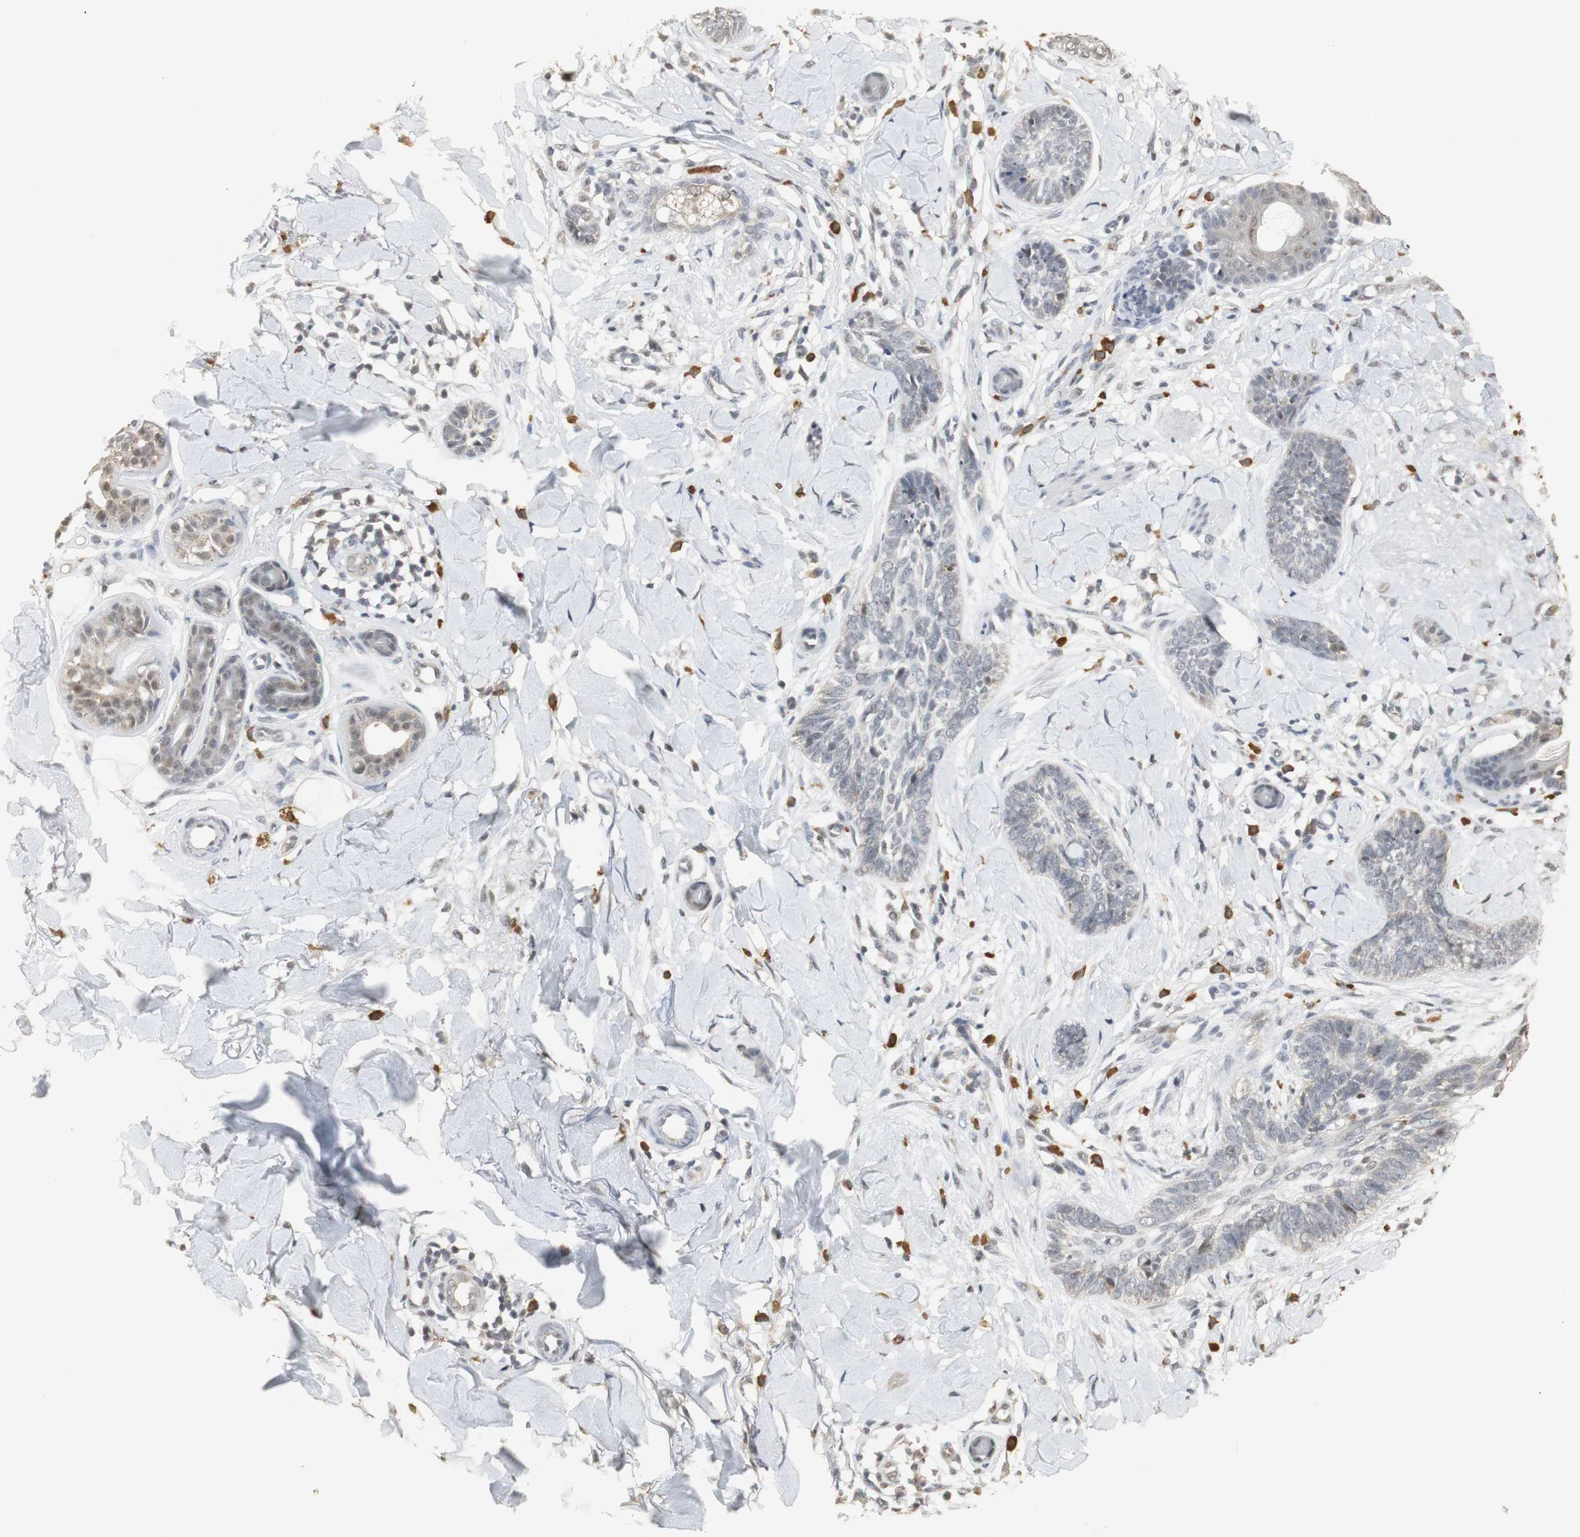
{"staining": {"intensity": "negative", "quantity": "none", "location": "none"}, "tissue": "skin cancer", "cell_type": "Tumor cells", "image_type": "cancer", "snomed": [{"axis": "morphology", "description": "Basal cell carcinoma"}, {"axis": "topography", "description": "Skin"}], "caption": "Micrograph shows no protein expression in tumor cells of basal cell carcinoma (skin) tissue.", "gene": "ELOA", "patient": {"sex": "female", "age": 58}}